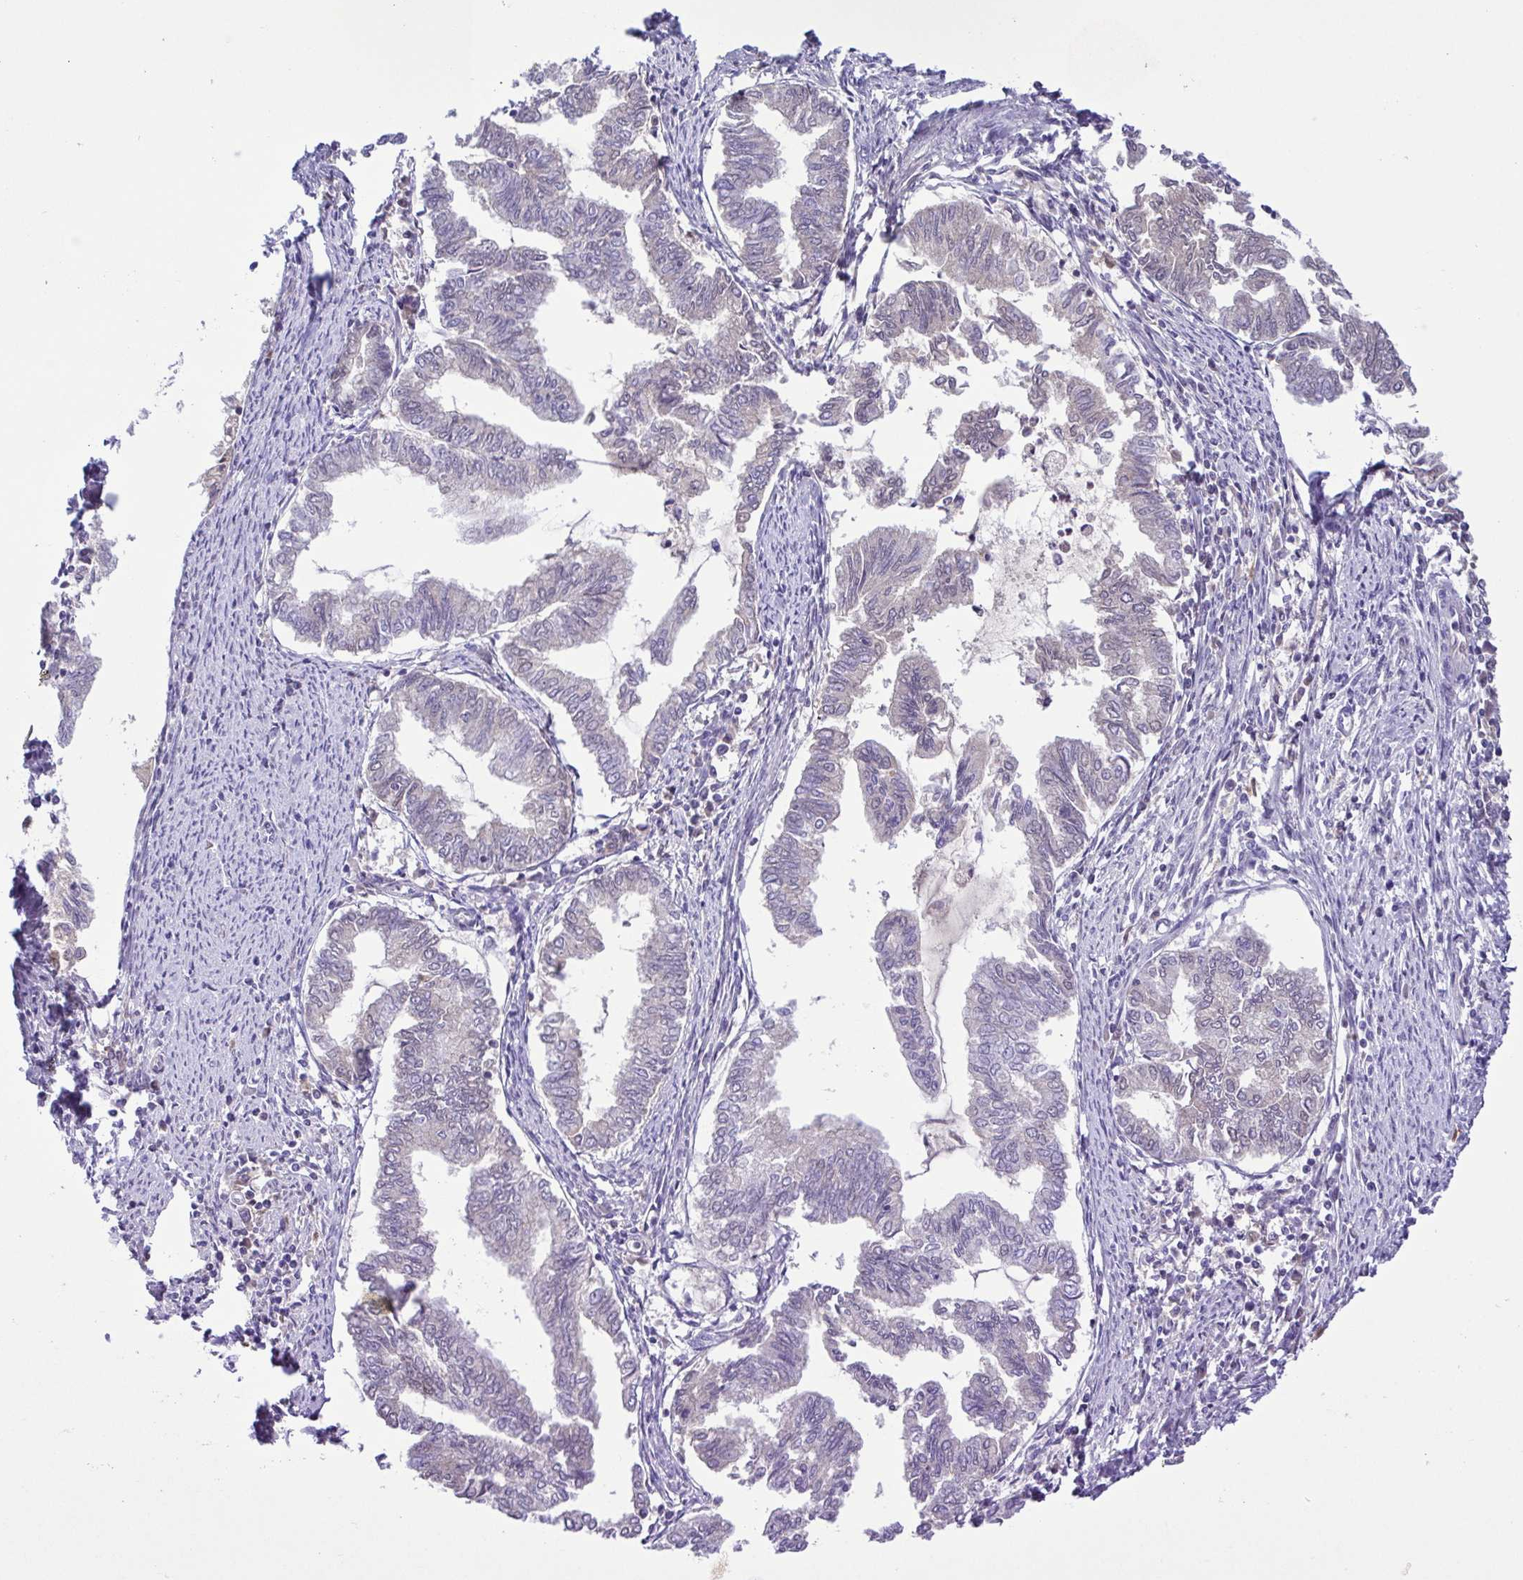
{"staining": {"intensity": "weak", "quantity": "<25%", "location": "nuclear"}, "tissue": "endometrial cancer", "cell_type": "Tumor cells", "image_type": "cancer", "snomed": [{"axis": "morphology", "description": "Adenocarcinoma, NOS"}, {"axis": "topography", "description": "Endometrium"}], "caption": "Tumor cells show no significant protein positivity in endometrial adenocarcinoma. (DAB (3,3'-diaminobenzidine) IHC with hematoxylin counter stain).", "gene": "IGFL1", "patient": {"sex": "female", "age": 79}}